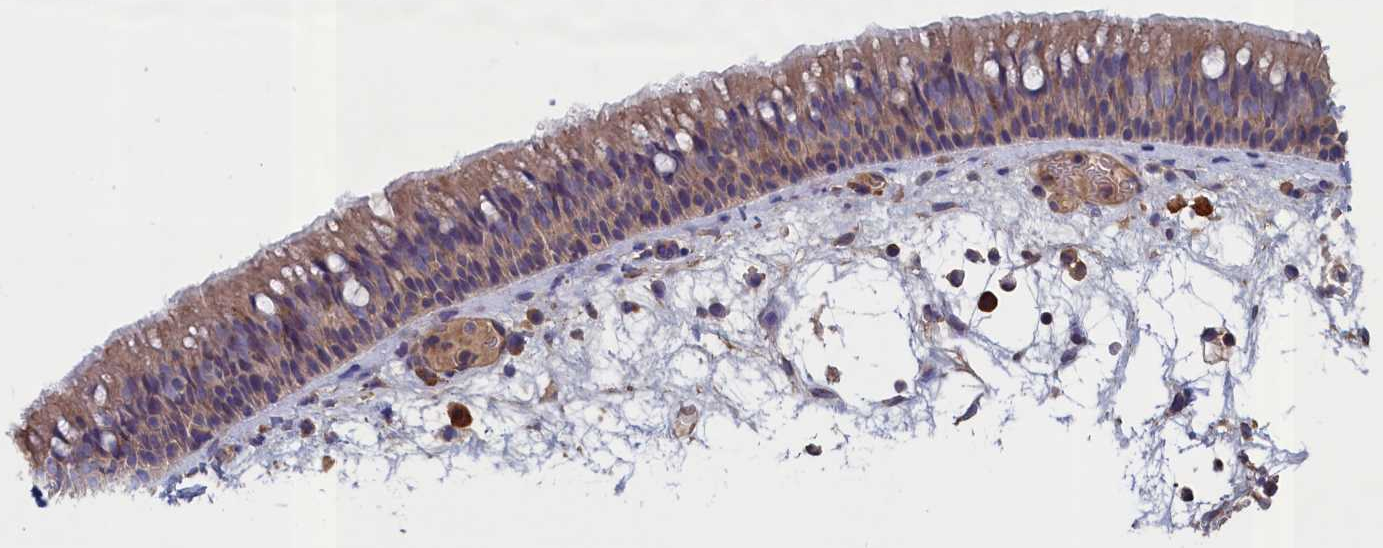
{"staining": {"intensity": "moderate", "quantity": "25%-75%", "location": "cytoplasmic/membranous"}, "tissue": "nasopharynx", "cell_type": "Respiratory epithelial cells", "image_type": "normal", "snomed": [{"axis": "morphology", "description": "Normal tissue, NOS"}, {"axis": "morphology", "description": "Inflammation, NOS"}, {"axis": "morphology", "description": "Malignant melanoma, Metastatic site"}, {"axis": "topography", "description": "Nasopharynx"}], "caption": "Immunohistochemical staining of normal nasopharynx shows moderate cytoplasmic/membranous protein positivity in about 25%-75% of respiratory epithelial cells. (DAB (3,3'-diaminobenzidine) IHC, brown staining for protein, blue staining for nuclei).", "gene": "ANKRD2", "patient": {"sex": "male", "age": 70}}